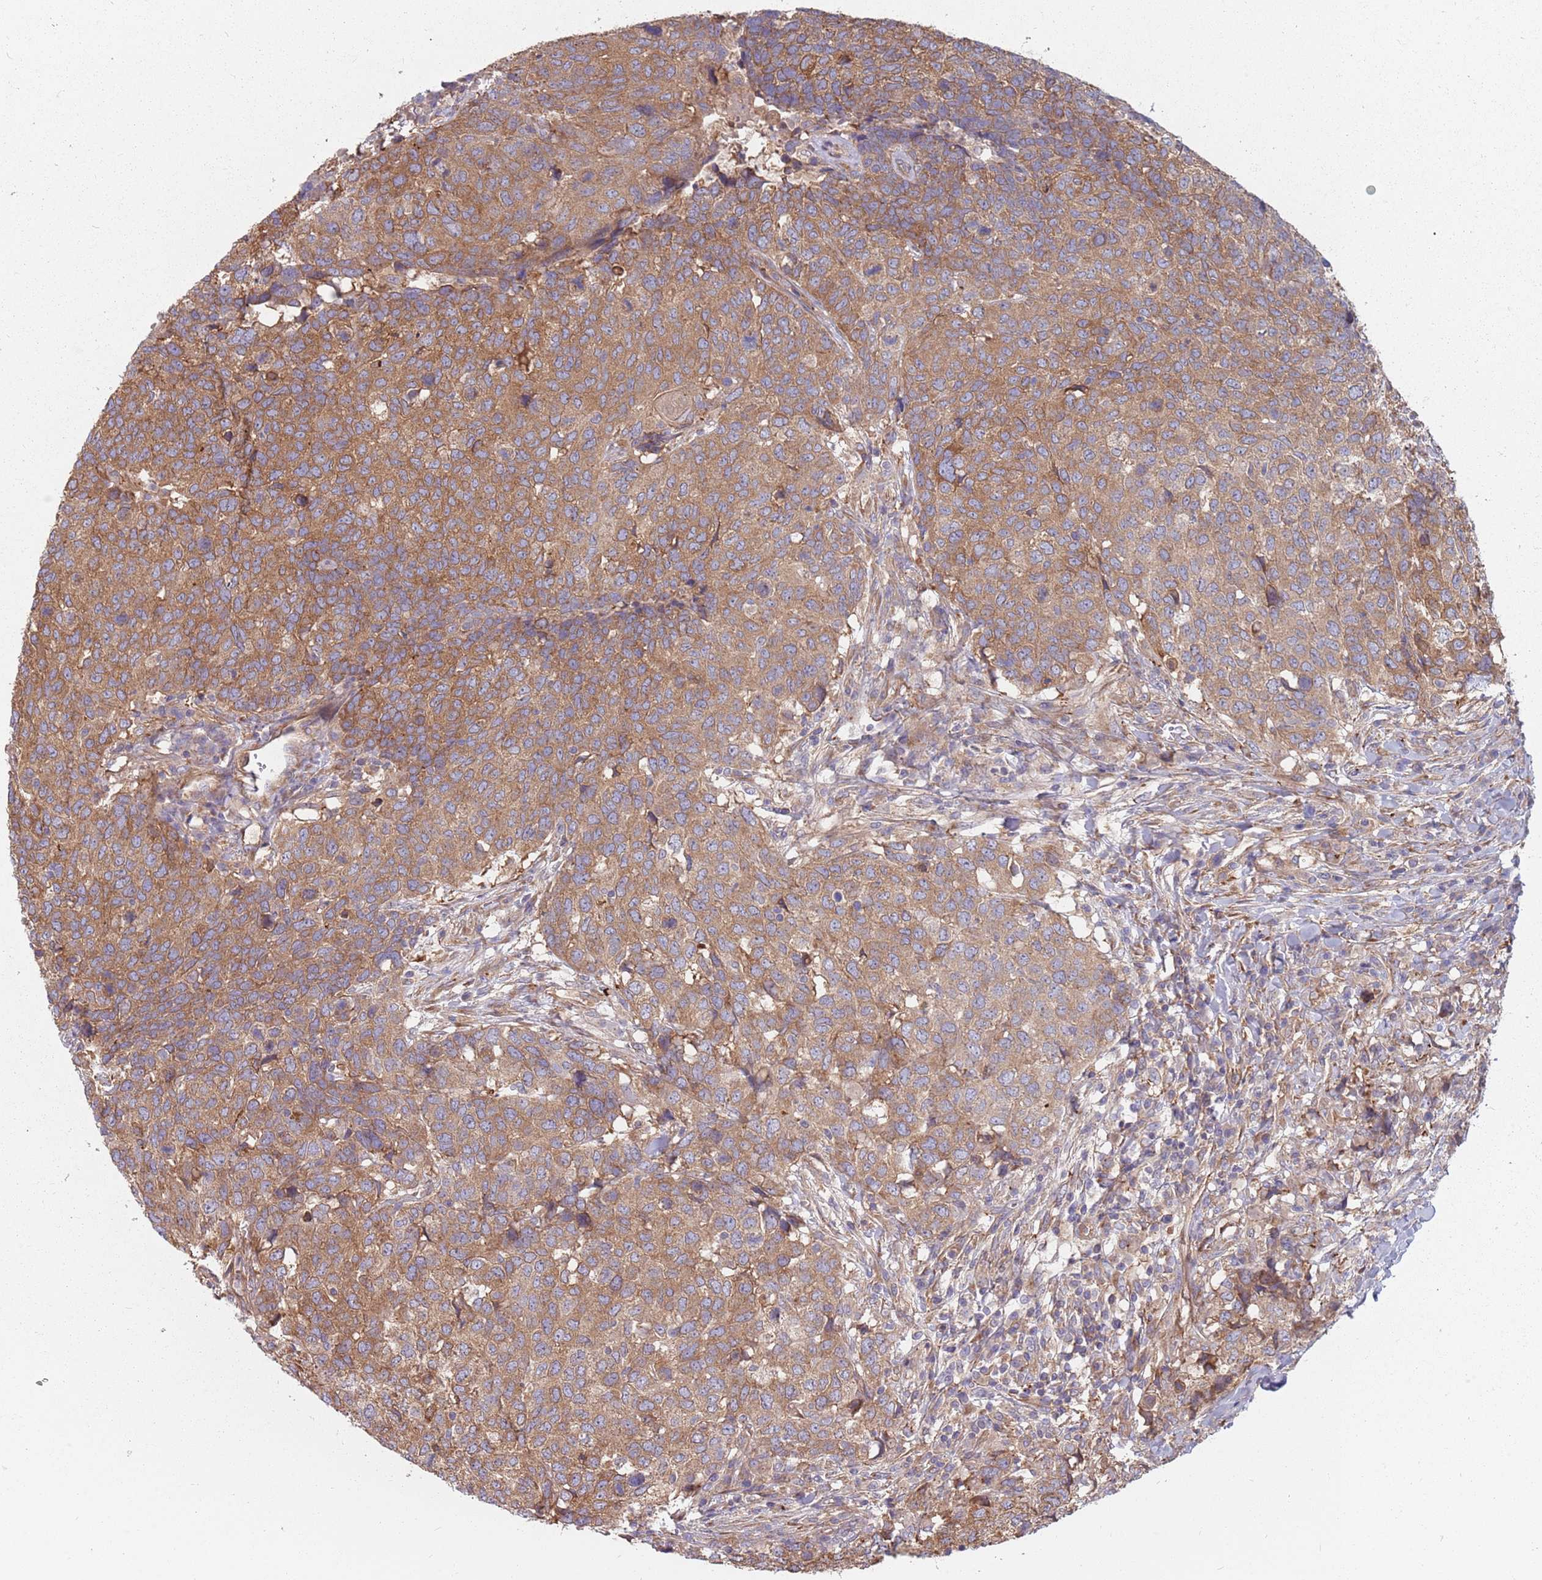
{"staining": {"intensity": "moderate", "quantity": ">75%", "location": "cytoplasmic/membranous"}, "tissue": "head and neck cancer", "cell_type": "Tumor cells", "image_type": "cancer", "snomed": [{"axis": "morphology", "description": "Normal tissue, NOS"}, {"axis": "morphology", "description": "Squamous cell carcinoma, NOS"}, {"axis": "topography", "description": "Skeletal muscle"}, {"axis": "topography", "description": "Vascular tissue"}, {"axis": "topography", "description": "Peripheral nerve tissue"}, {"axis": "topography", "description": "Head-Neck"}], "caption": "DAB immunohistochemical staining of squamous cell carcinoma (head and neck) reveals moderate cytoplasmic/membranous protein positivity in about >75% of tumor cells.", "gene": "SPDL1", "patient": {"sex": "male", "age": 66}}